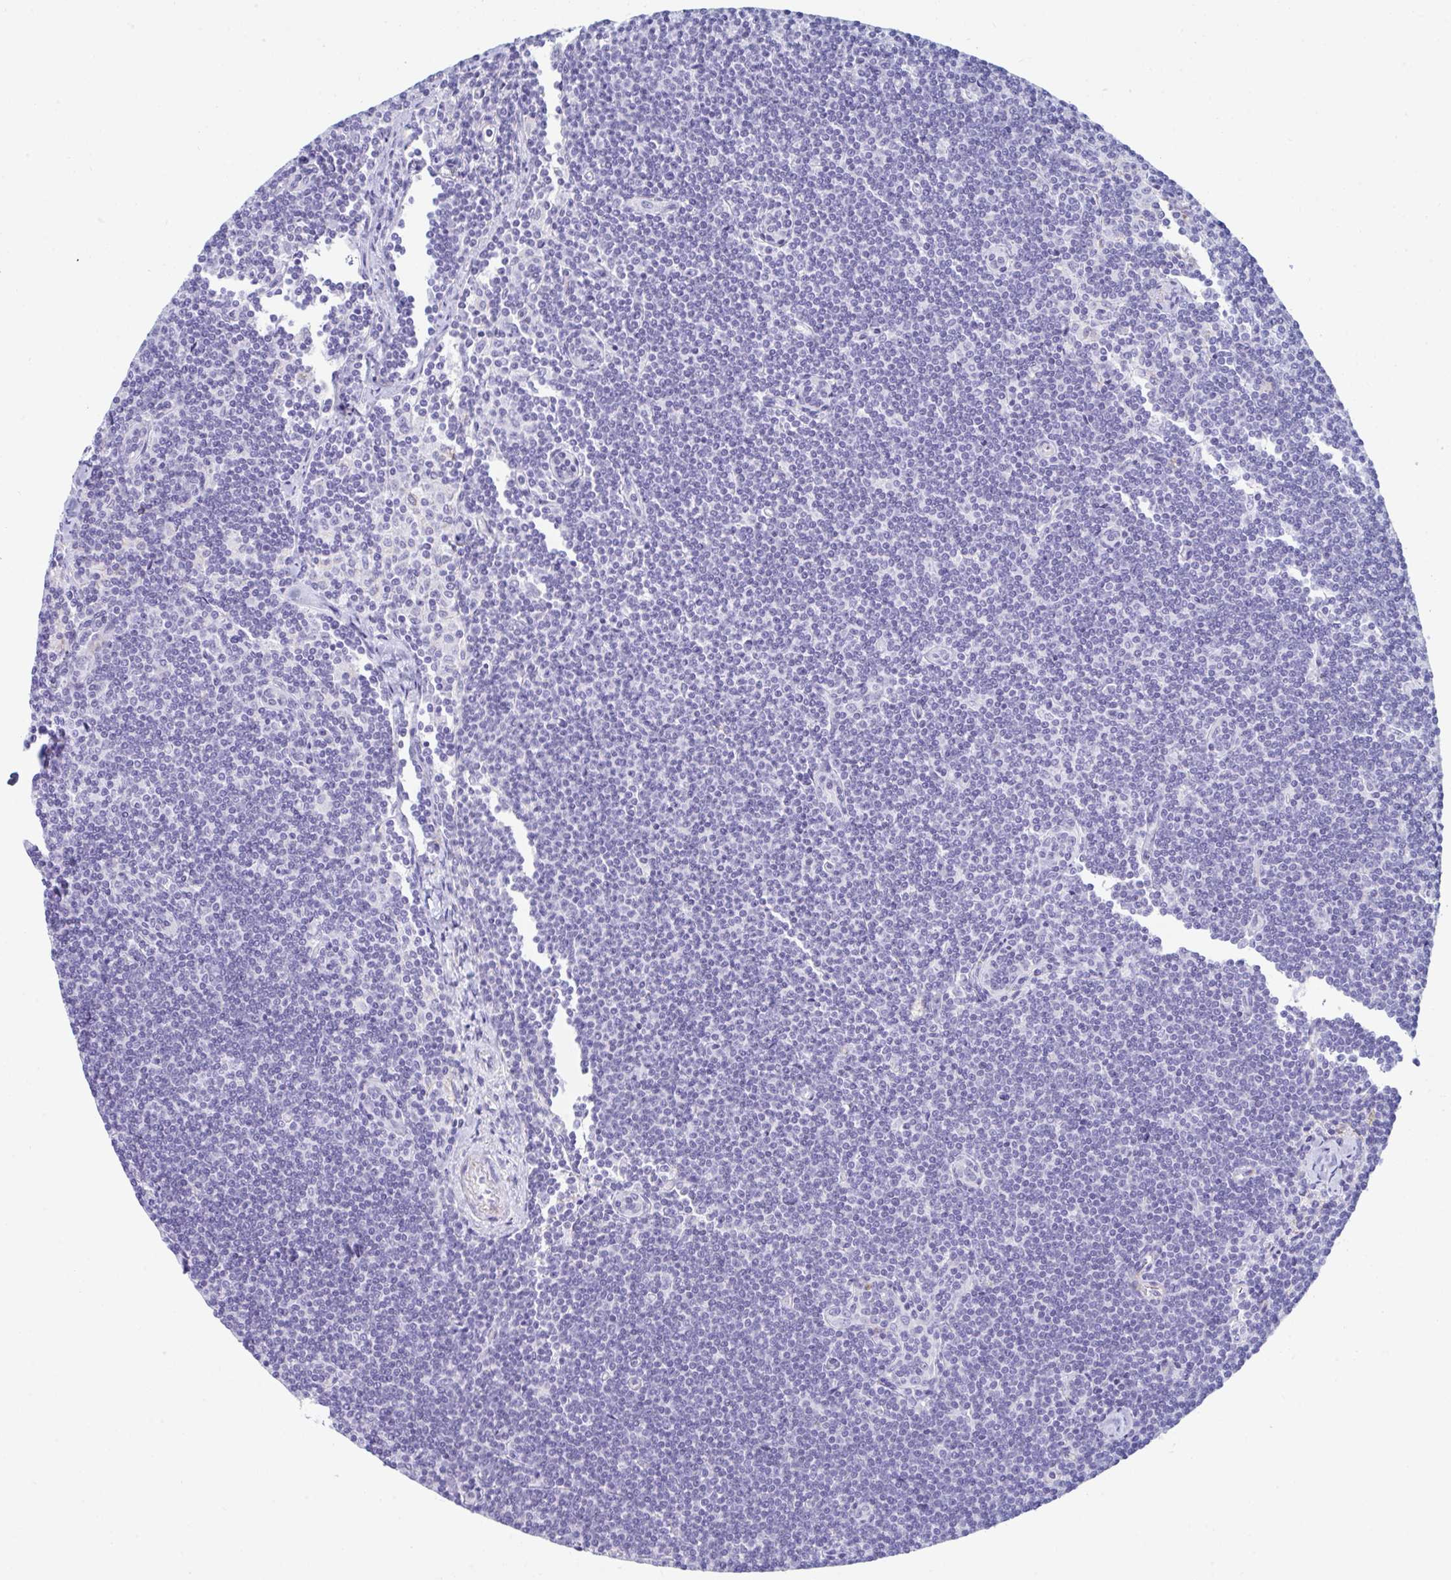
{"staining": {"intensity": "negative", "quantity": "none", "location": "none"}, "tissue": "lymphoma", "cell_type": "Tumor cells", "image_type": "cancer", "snomed": [{"axis": "morphology", "description": "Malignant lymphoma, non-Hodgkin's type, Low grade"}, {"axis": "topography", "description": "Lymph node"}], "caption": "Immunohistochemistry image of neoplastic tissue: human malignant lymphoma, non-Hodgkin's type (low-grade) stained with DAB (3,3'-diaminobenzidine) shows no significant protein positivity in tumor cells.", "gene": "MGAM2", "patient": {"sex": "female", "age": 73}}